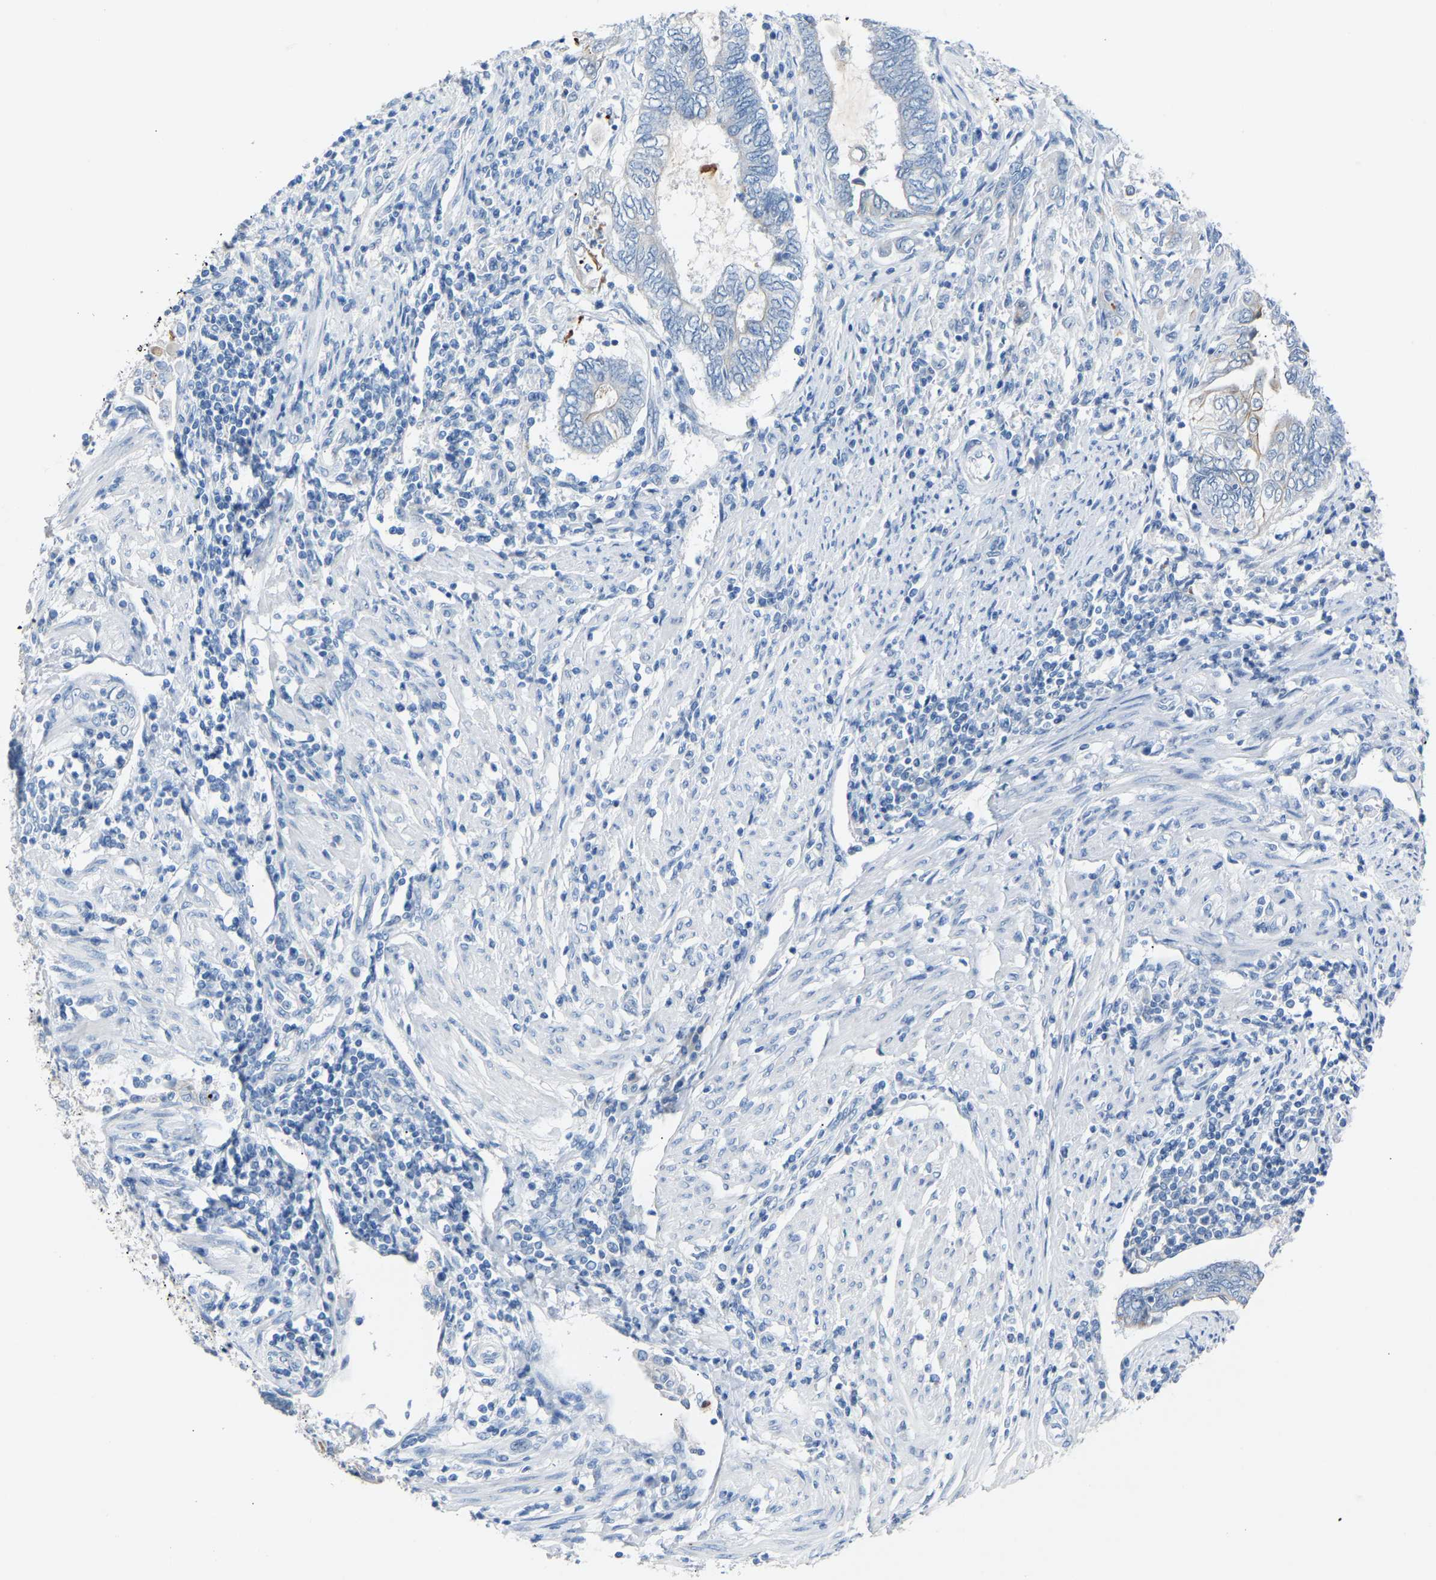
{"staining": {"intensity": "negative", "quantity": "none", "location": "none"}, "tissue": "endometrial cancer", "cell_type": "Tumor cells", "image_type": "cancer", "snomed": [{"axis": "morphology", "description": "Adenocarcinoma, NOS"}, {"axis": "topography", "description": "Uterus"}, {"axis": "topography", "description": "Endometrium"}], "caption": "High power microscopy histopathology image of an immunohistochemistry (IHC) micrograph of adenocarcinoma (endometrial), revealing no significant expression in tumor cells.", "gene": "PEX1", "patient": {"sex": "female", "age": 70}}